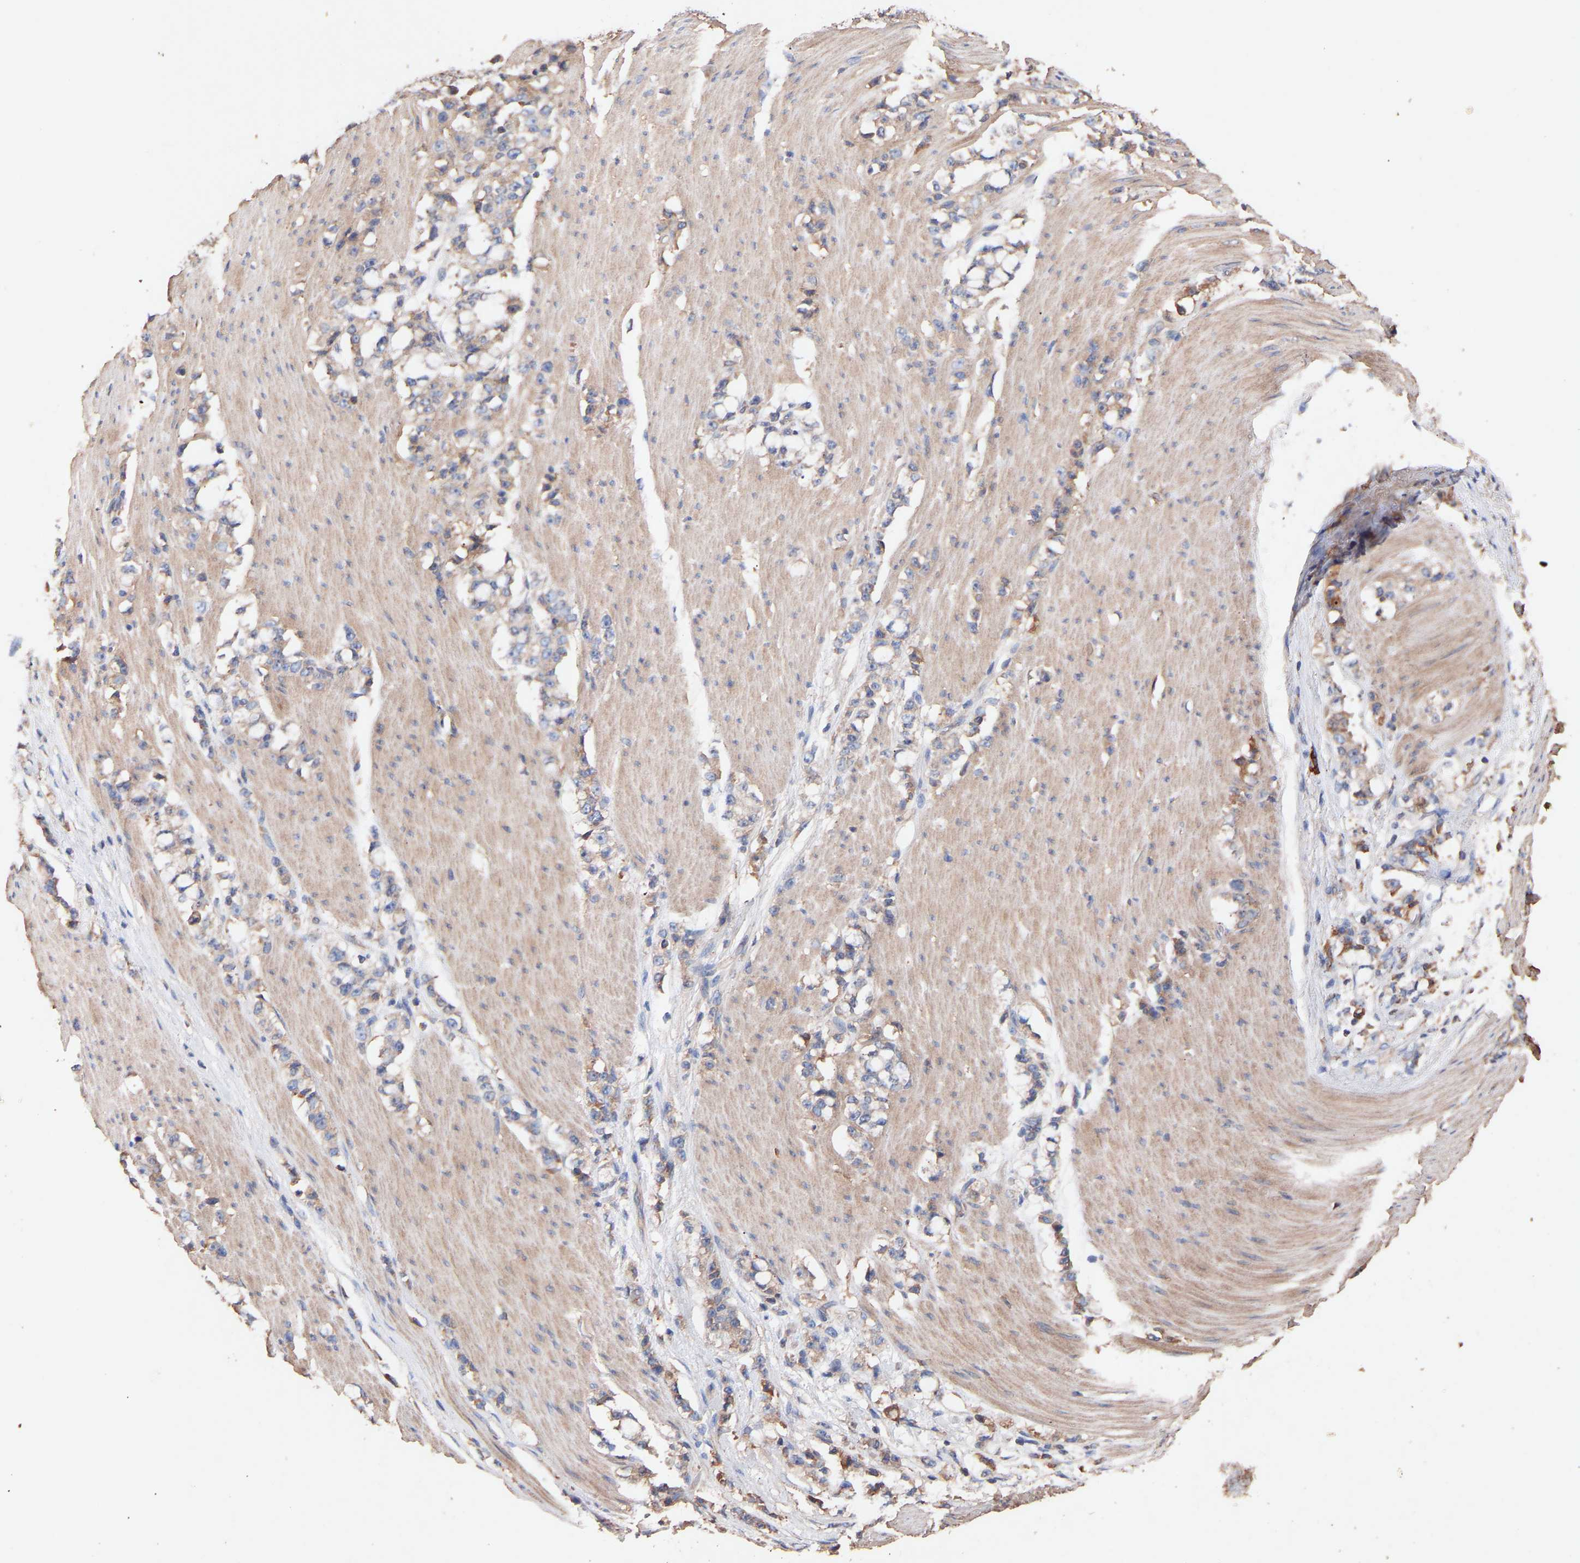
{"staining": {"intensity": "moderate", "quantity": "25%-75%", "location": "cytoplasmic/membranous"}, "tissue": "stomach cancer", "cell_type": "Tumor cells", "image_type": "cancer", "snomed": [{"axis": "morphology", "description": "Adenocarcinoma, NOS"}, {"axis": "topography", "description": "Stomach, lower"}], "caption": "This is an image of immunohistochemistry staining of stomach cancer (adenocarcinoma), which shows moderate positivity in the cytoplasmic/membranous of tumor cells.", "gene": "TMEM268", "patient": {"sex": "male", "age": 88}}